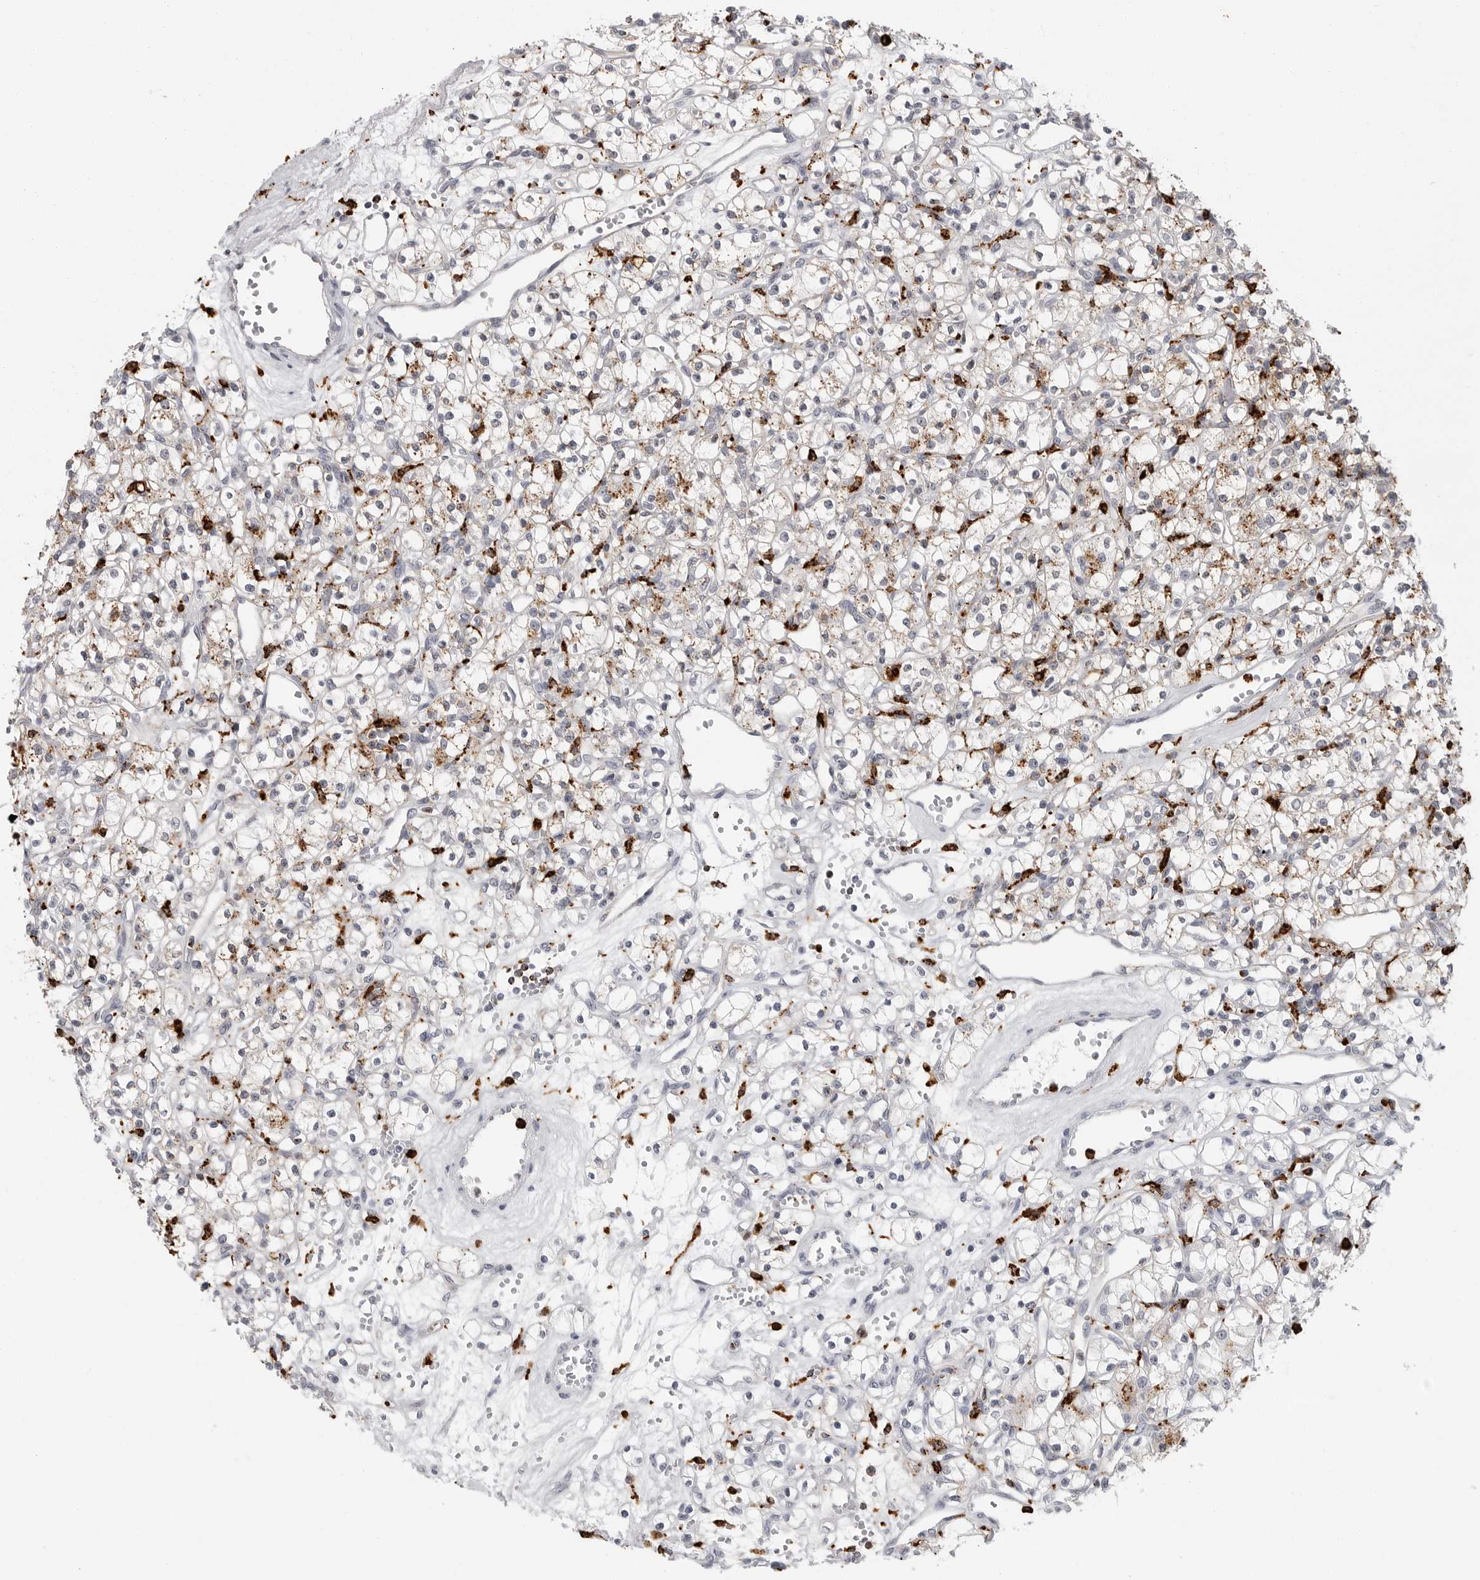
{"staining": {"intensity": "moderate", "quantity": "<25%", "location": "cytoplasmic/membranous"}, "tissue": "renal cancer", "cell_type": "Tumor cells", "image_type": "cancer", "snomed": [{"axis": "morphology", "description": "Adenocarcinoma, NOS"}, {"axis": "topography", "description": "Kidney"}], "caption": "IHC (DAB (3,3'-diaminobenzidine)) staining of adenocarcinoma (renal) demonstrates moderate cytoplasmic/membranous protein expression in about <25% of tumor cells. The protein is shown in brown color, while the nuclei are stained blue.", "gene": "IFI30", "patient": {"sex": "female", "age": 59}}